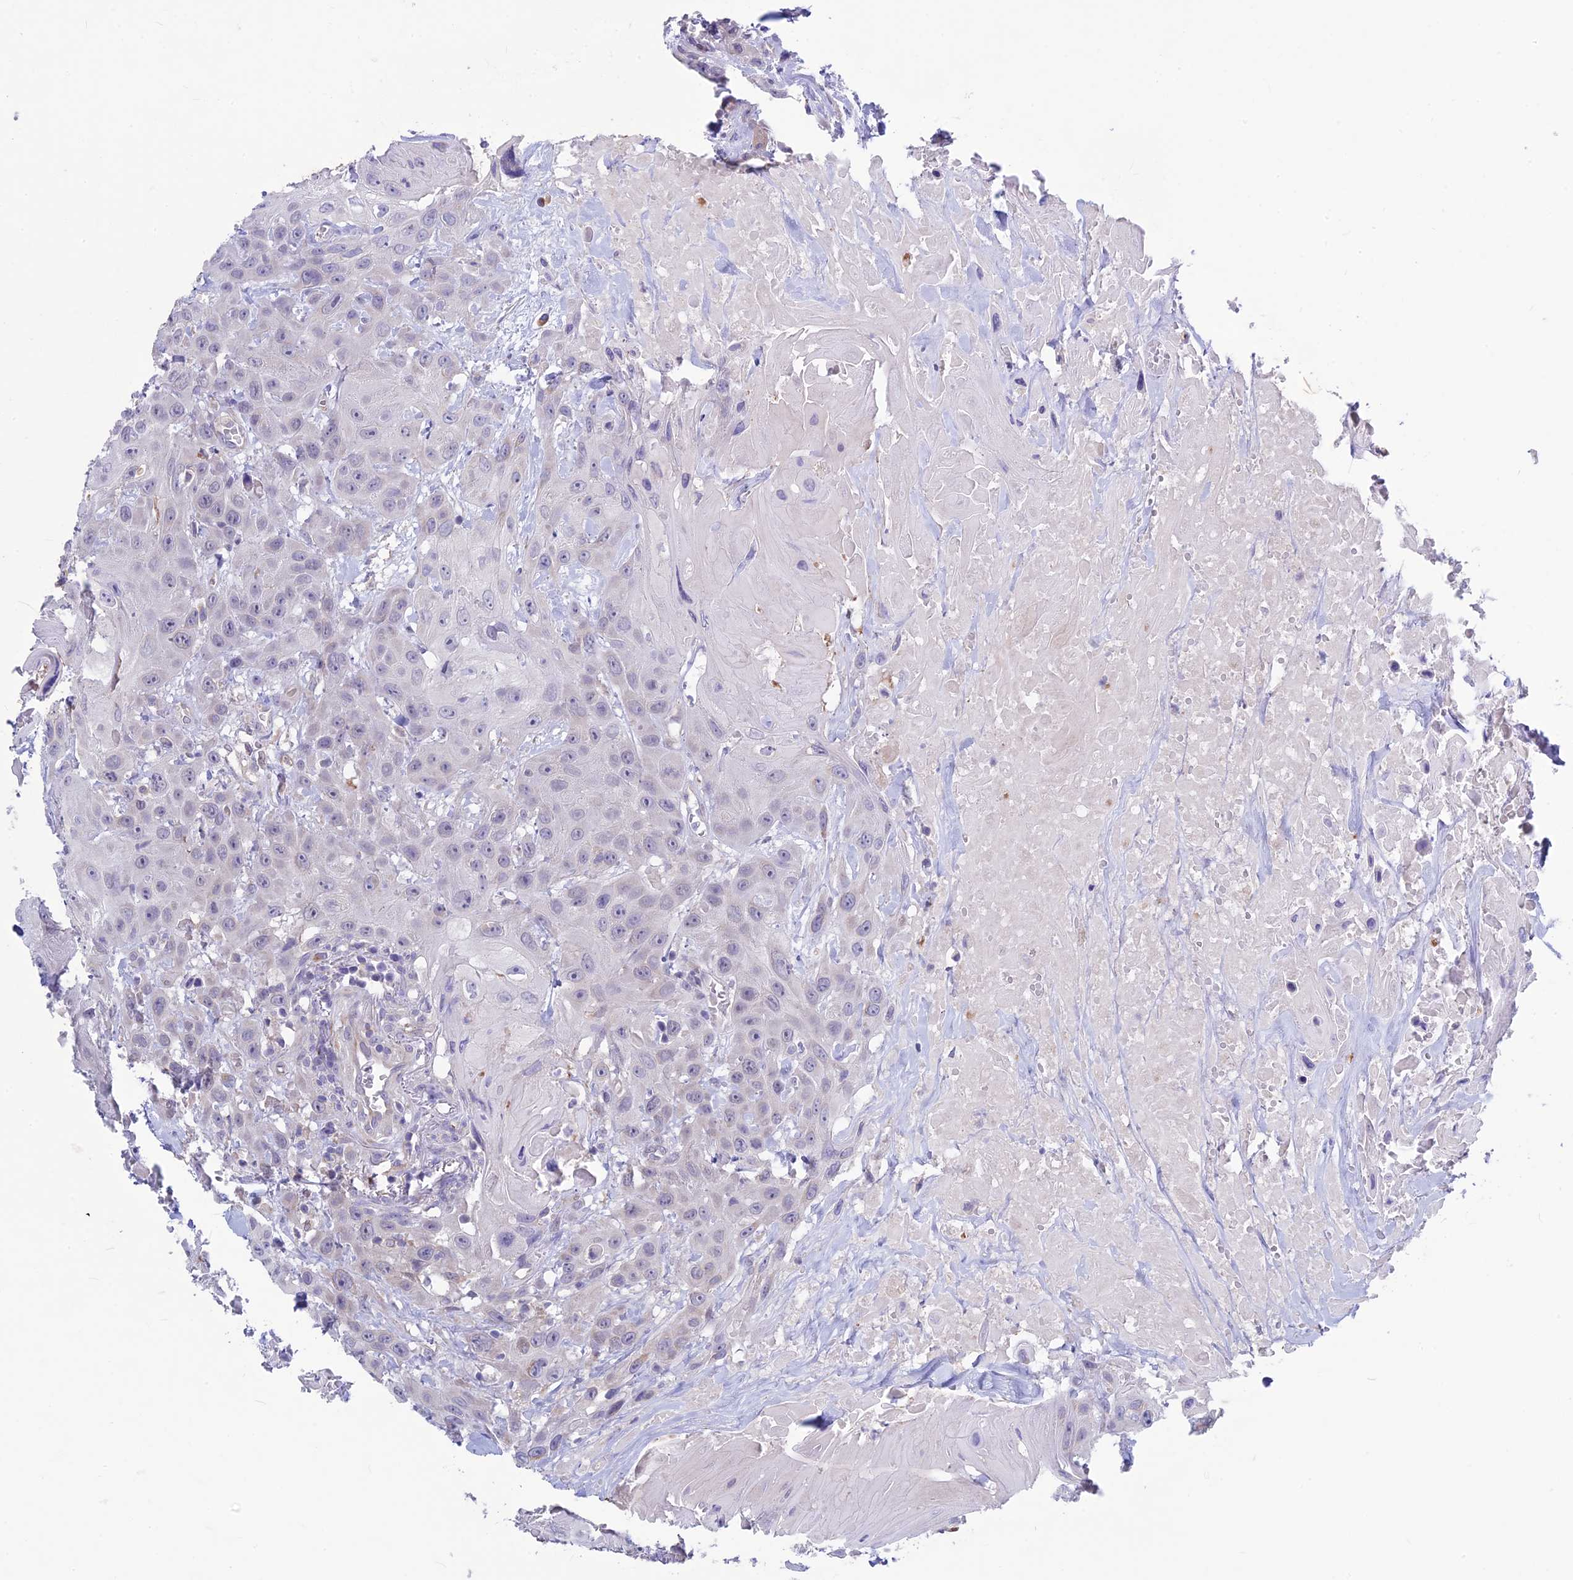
{"staining": {"intensity": "negative", "quantity": "none", "location": "none"}, "tissue": "head and neck cancer", "cell_type": "Tumor cells", "image_type": "cancer", "snomed": [{"axis": "morphology", "description": "Squamous cell carcinoma, NOS"}, {"axis": "topography", "description": "Head-Neck"}], "caption": "Photomicrograph shows no significant protein staining in tumor cells of head and neck cancer (squamous cell carcinoma). (DAB IHC with hematoxylin counter stain).", "gene": "SNTN", "patient": {"sex": "male", "age": 81}}